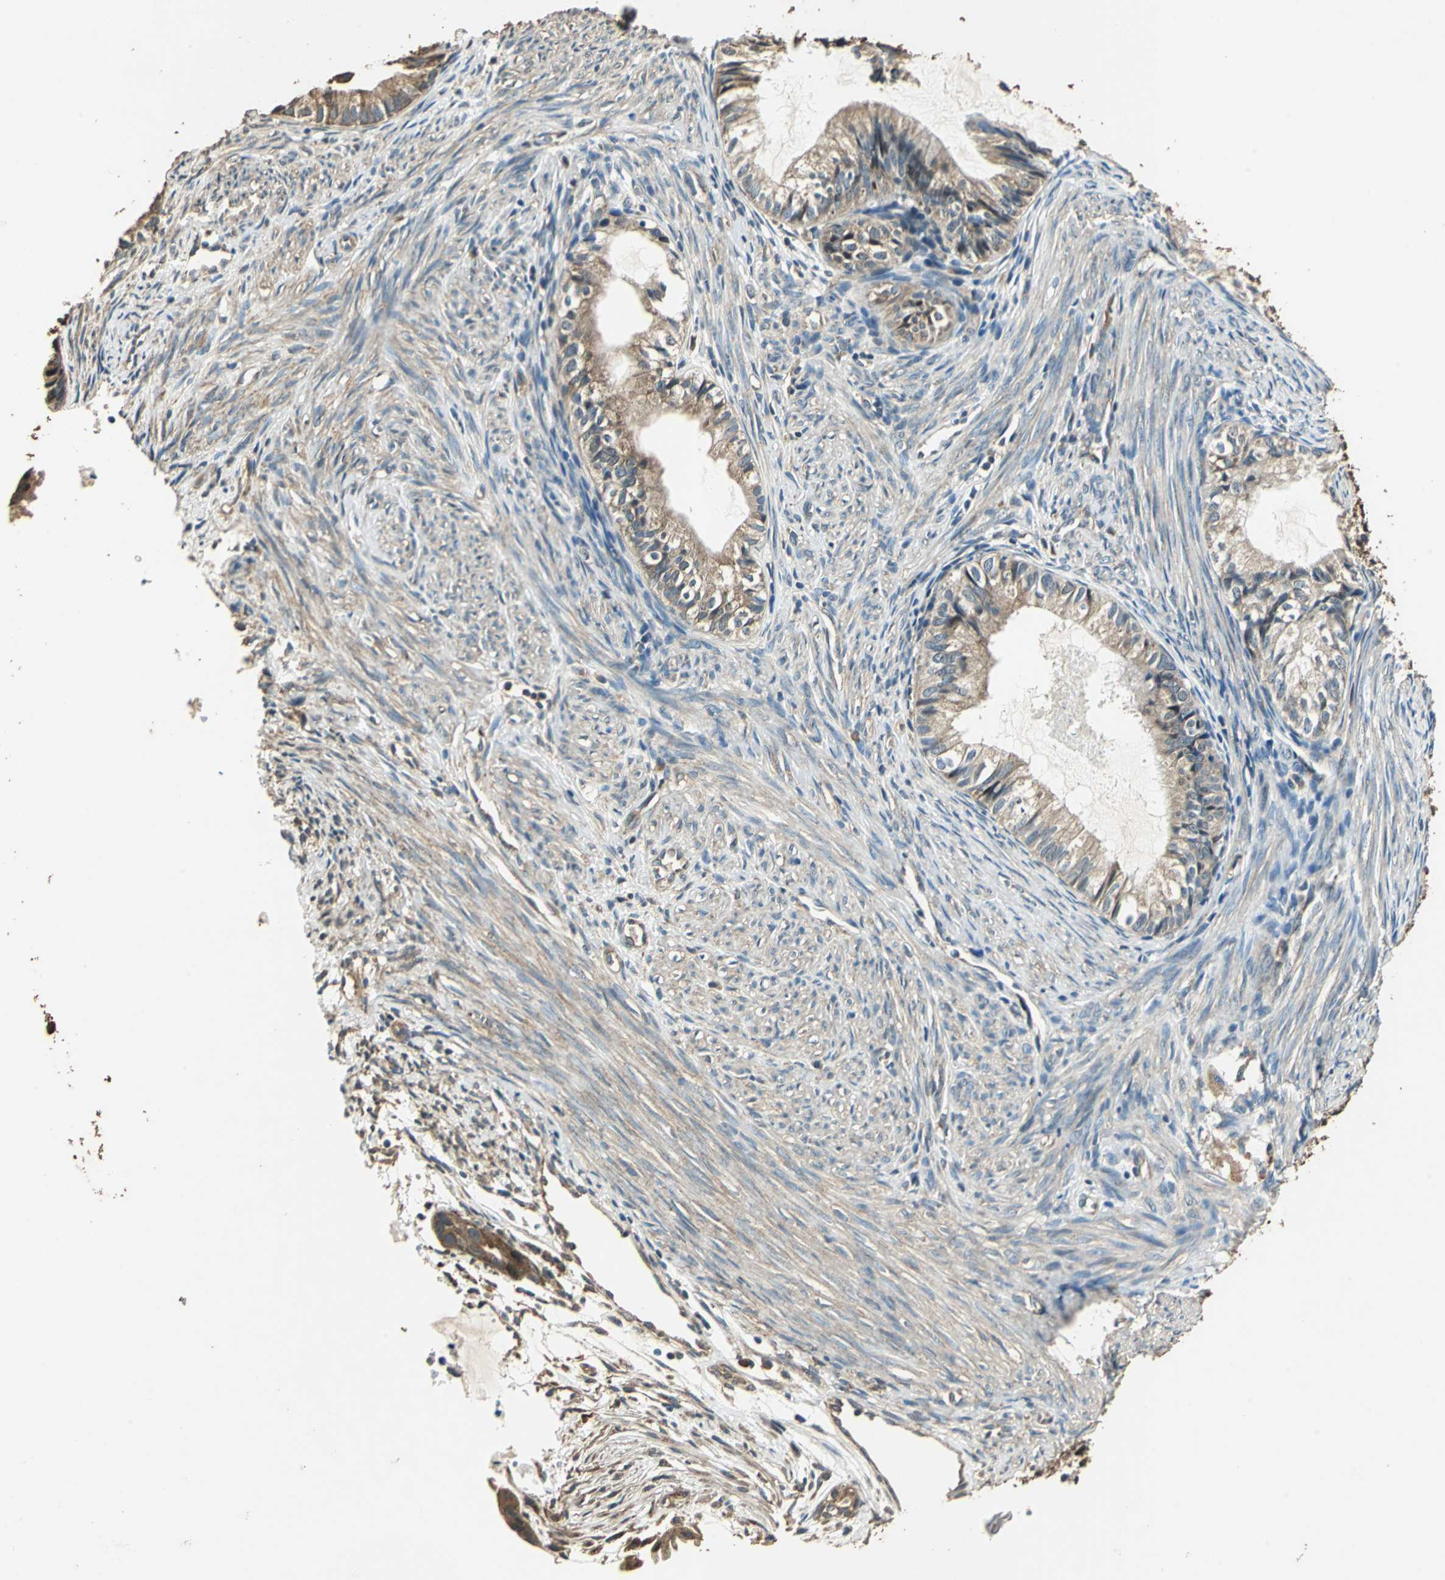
{"staining": {"intensity": "moderate", "quantity": ">75%", "location": "cytoplasmic/membranous,nuclear"}, "tissue": "cervical cancer", "cell_type": "Tumor cells", "image_type": "cancer", "snomed": [{"axis": "morphology", "description": "Normal tissue, NOS"}, {"axis": "morphology", "description": "Adenocarcinoma, NOS"}, {"axis": "topography", "description": "Cervix"}, {"axis": "topography", "description": "Endometrium"}], "caption": "Immunohistochemical staining of human cervical adenocarcinoma exhibits moderate cytoplasmic/membranous and nuclear protein staining in about >75% of tumor cells.", "gene": "TMPRSS4", "patient": {"sex": "female", "age": 86}}